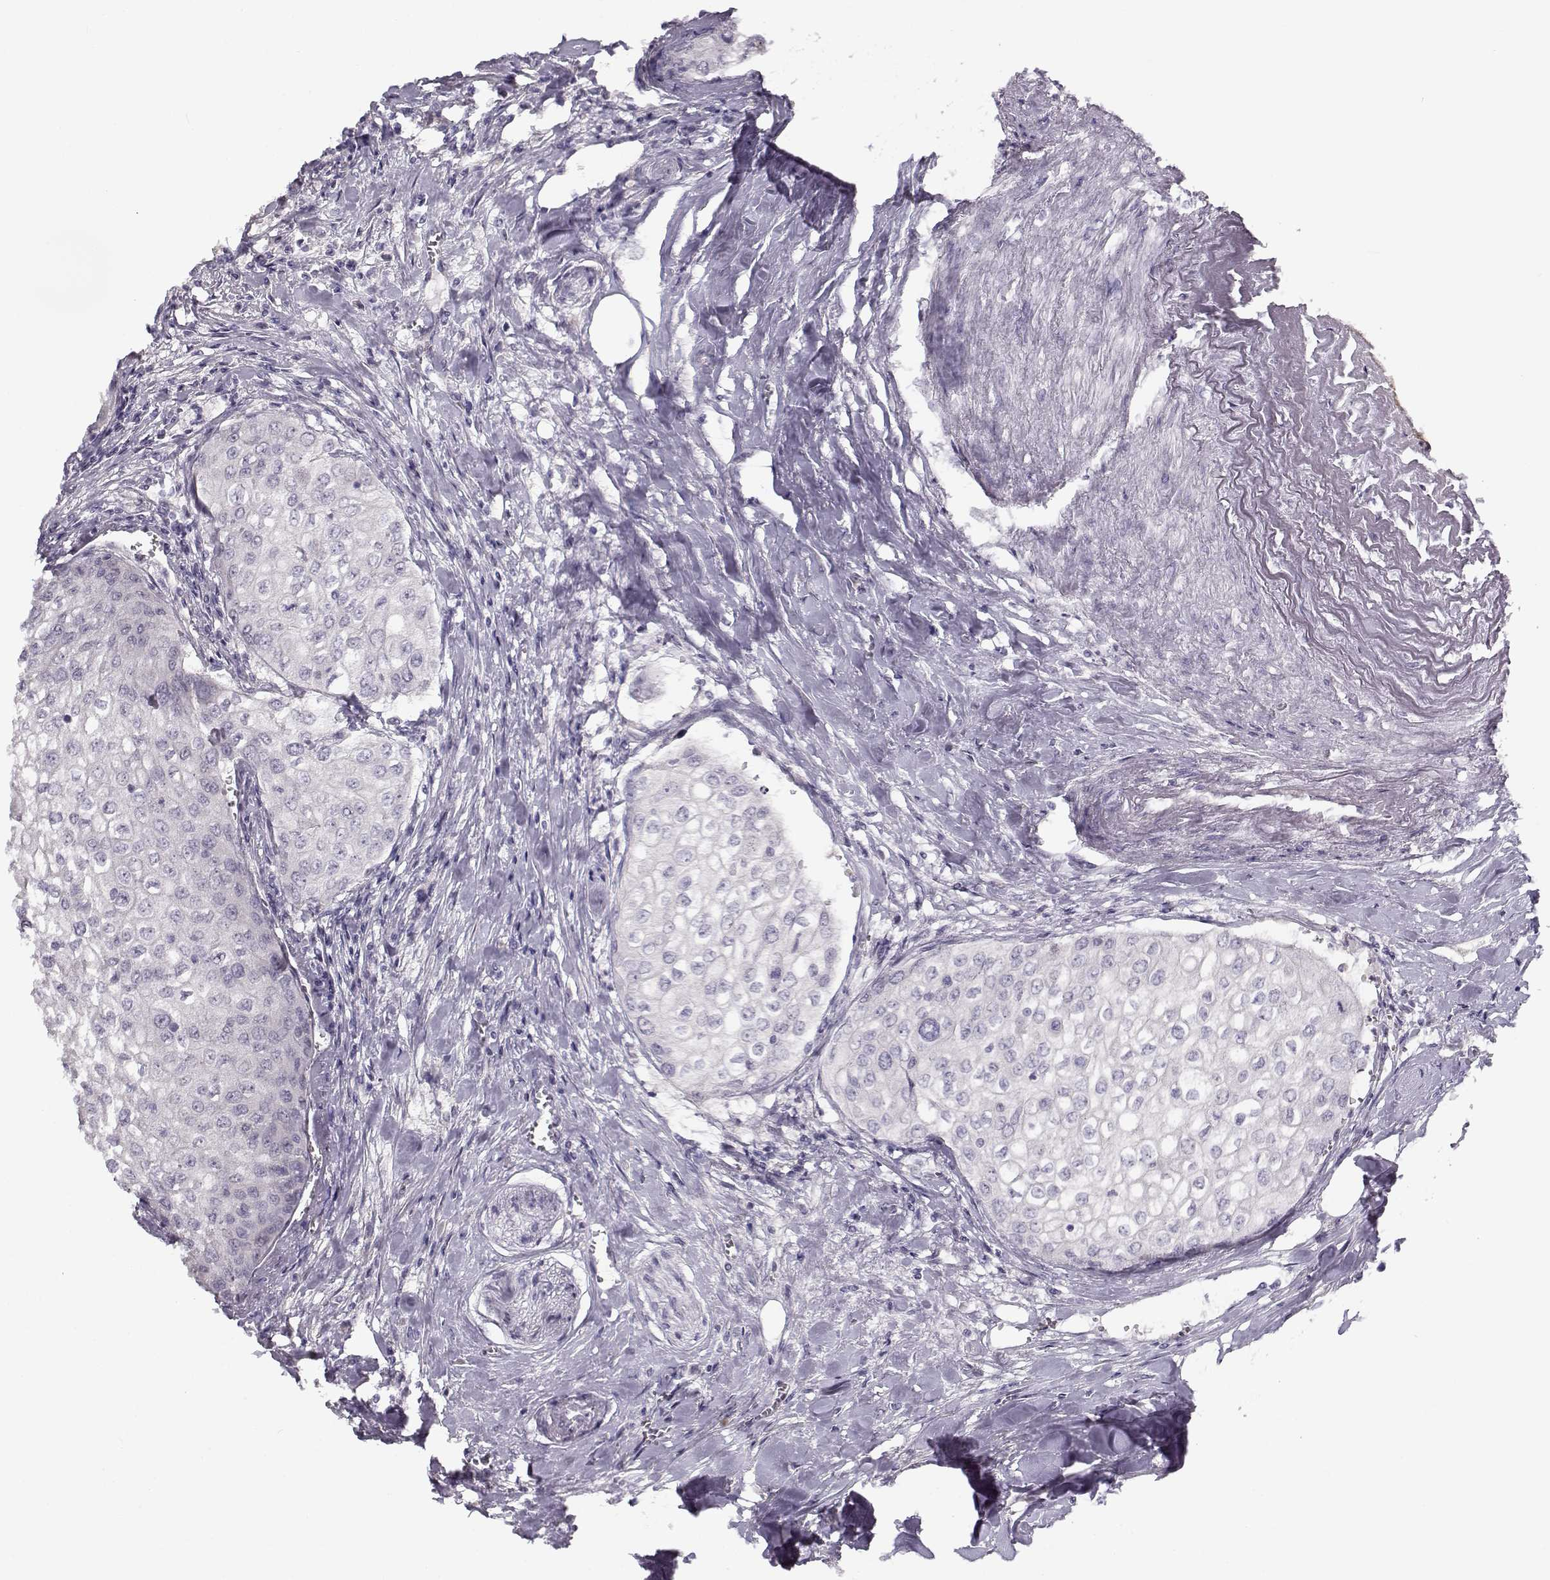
{"staining": {"intensity": "negative", "quantity": "none", "location": "none"}, "tissue": "urothelial cancer", "cell_type": "Tumor cells", "image_type": "cancer", "snomed": [{"axis": "morphology", "description": "Urothelial carcinoma, High grade"}, {"axis": "topography", "description": "Urinary bladder"}], "caption": "Human urothelial cancer stained for a protein using immunohistochemistry displays no staining in tumor cells.", "gene": "TMEM145", "patient": {"sex": "male", "age": 62}}